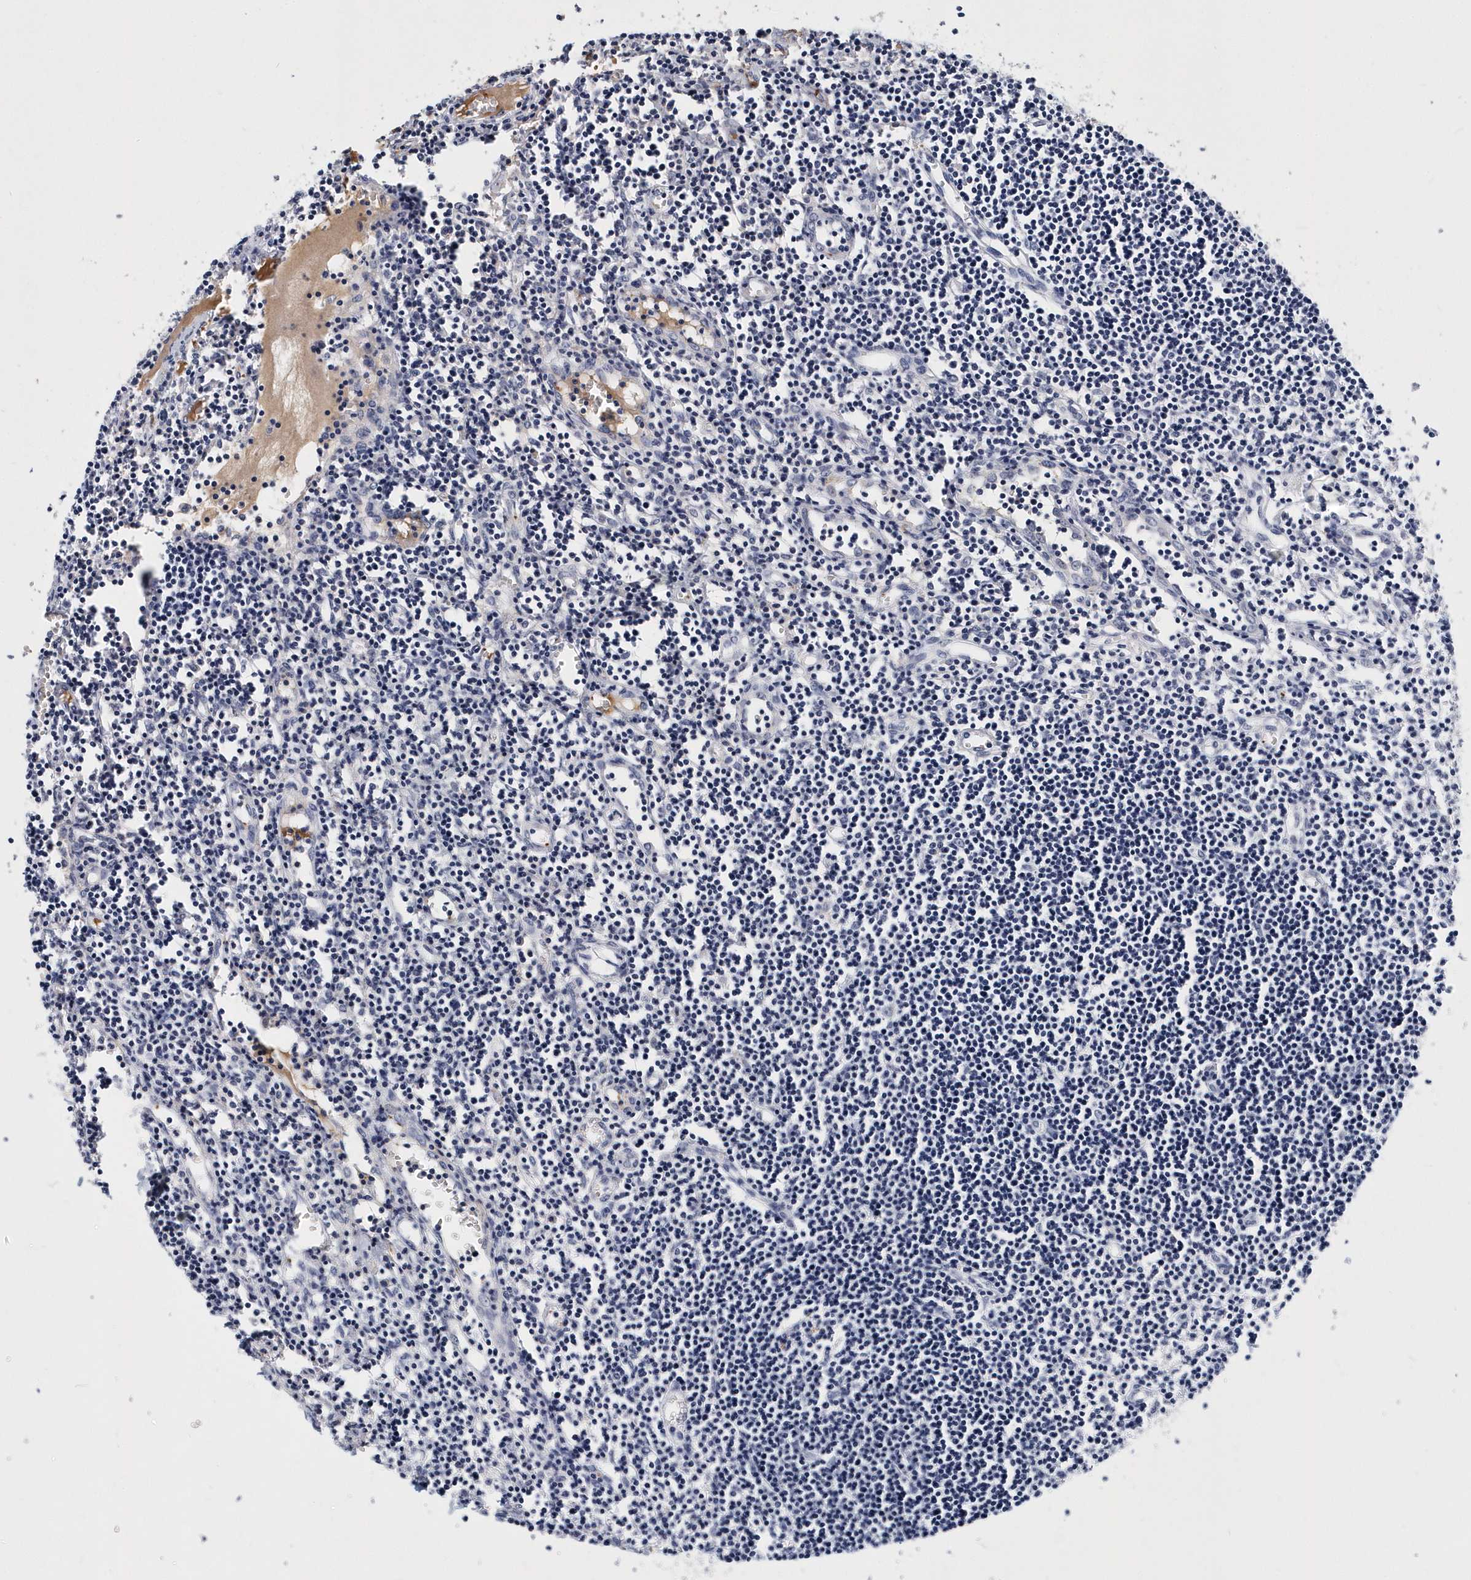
{"staining": {"intensity": "negative", "quantity": "none", "location": "none"}, "tissue": "lymph node", "cell_type": "Germinal center cells", "image_type": "normal", "snomed": [{"axis": "morphology", "description": "Normal tissue, NOS"}, {"axis": "morphology", "description": "Malignant melanoma, Metastatic site"}, {"axis": "topography", "description": "Lymph node"}], "caption": "Immunohistochemistry (IHC) photomicrograph of benign lymph node: lymph node stained with DAB (3,3'-diaminobenzidine) displays no significant protein positivity in germinal center cells. (IHC, brightfield microscopy, high magnification).", "gene": "ITGA2B", "patient": {"sex": "male", "age": 41}}